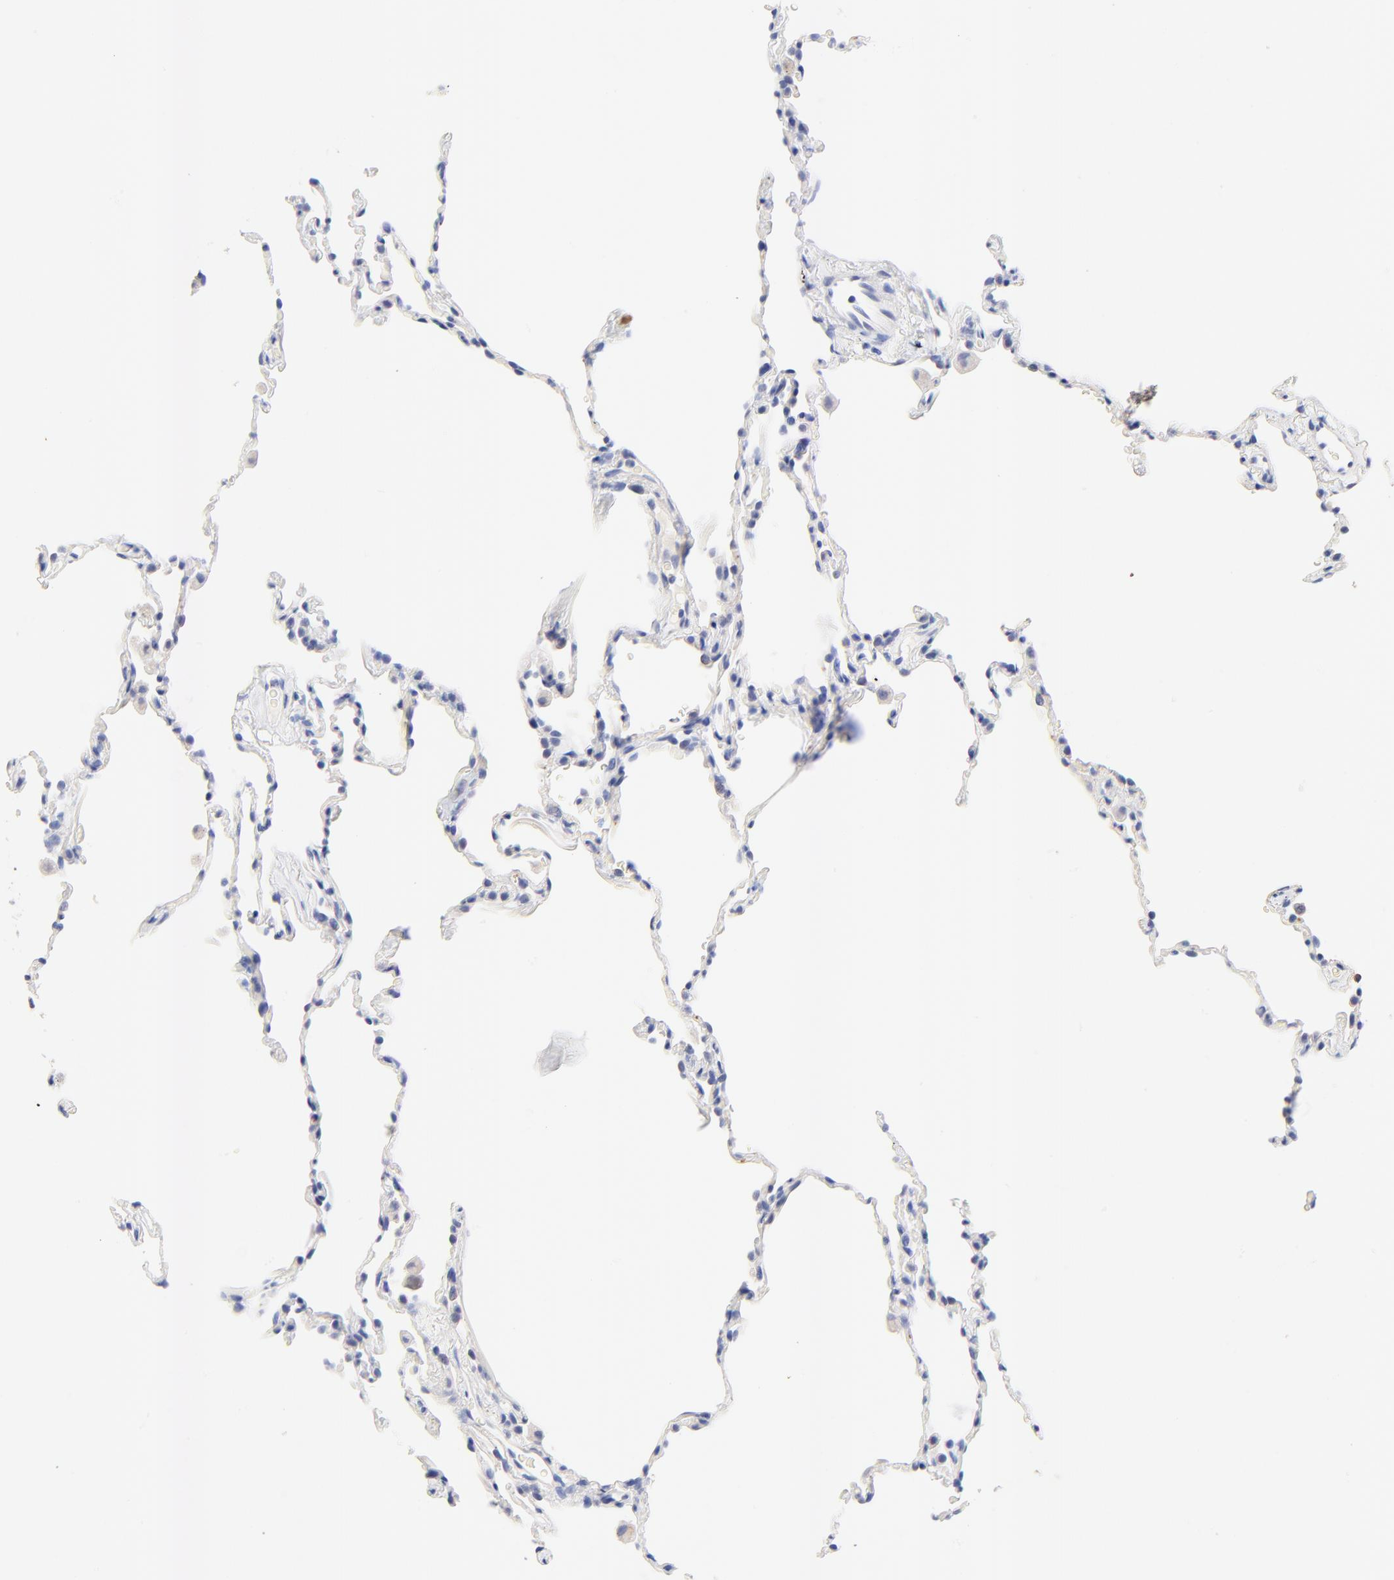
{"staining": {"intensity": "negative", "quantity": "none", "location": "none"}, "tissue": "lung", "cell_type": "Alveolar cells", "image_type": "normal", "snomed": [{"axis": "morphology", "description": "Normal tissue, NOS"}, {"axis": "morphology", "description": "Soft tissue tumor metastatic"}, {"axis": "topography", "description": "Lung"}], "caption": "Photomicrograph shows no protein staining in alveolar cells of normal lung. (DAB immunohistochemistry (IHC), high magnification).", "gene": "FAM117B", "patient": {"sex": "male", "age": 59}}